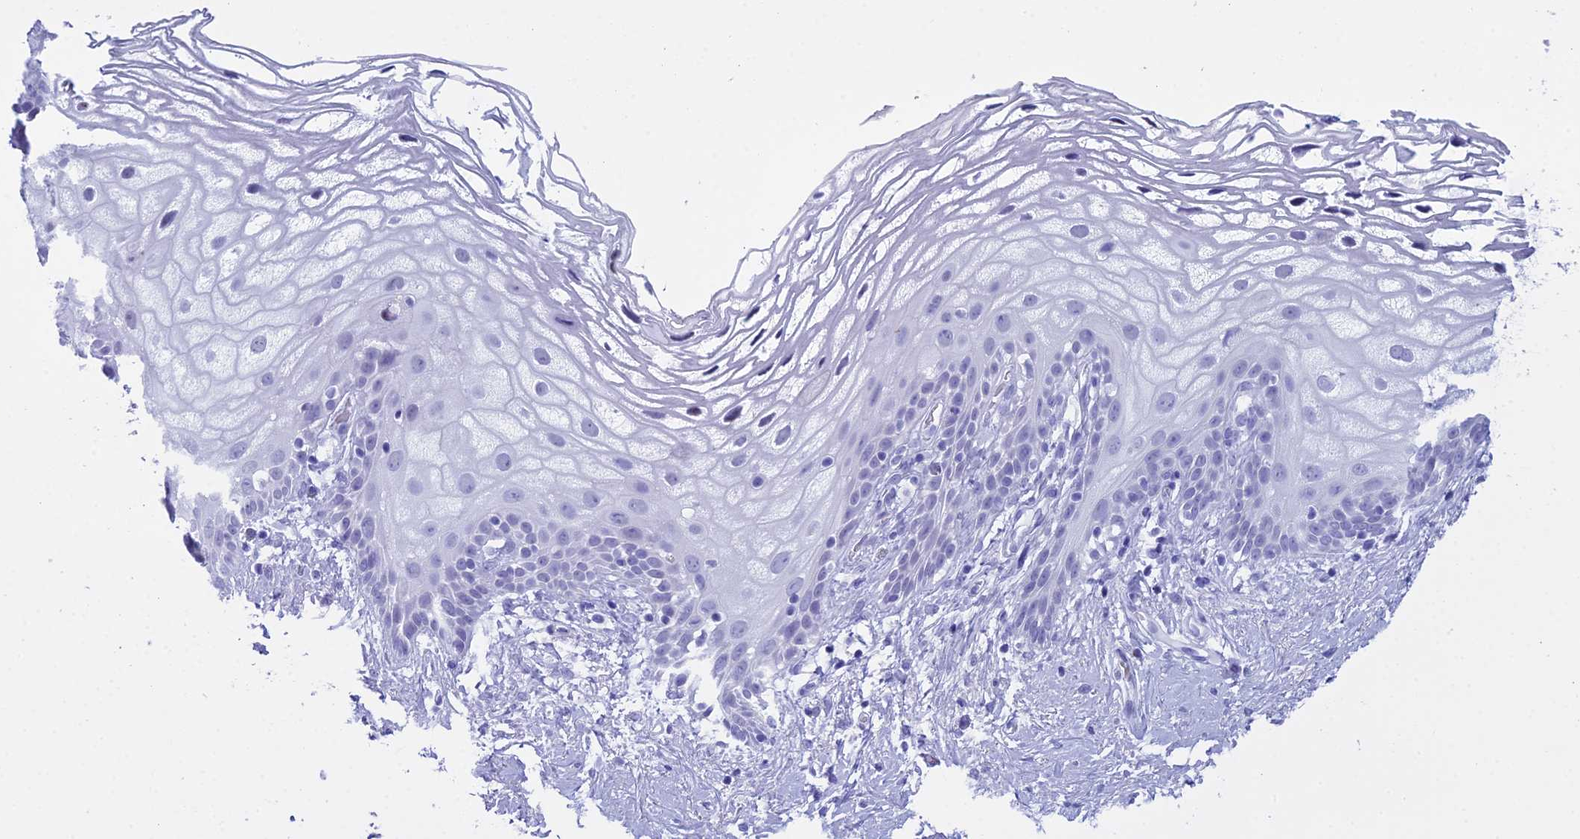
{"staining": {"intensity": "negative", "quantity": "none", "location": "none"}, "tissue": "vagina", "cell_type": "Squamous epithelial cells", "image_type": "normal", "snomed": [{"axis": "morphology", "description": "Normal tissue, NOS"}, {"axis": "morphology", "description": "Adenocarcinoma, NOS"}, {"axis": "topography", "description": "Rectum"}, {"axis": "topography", "description": "Vagina"}], "caption": "DAB immunohistochemical staining of unremarkable human vagina reveals no significant staining in squamous epithelial cells.", "gene": "RNPS1", "patient": {"sex": "female", "age": 71}}